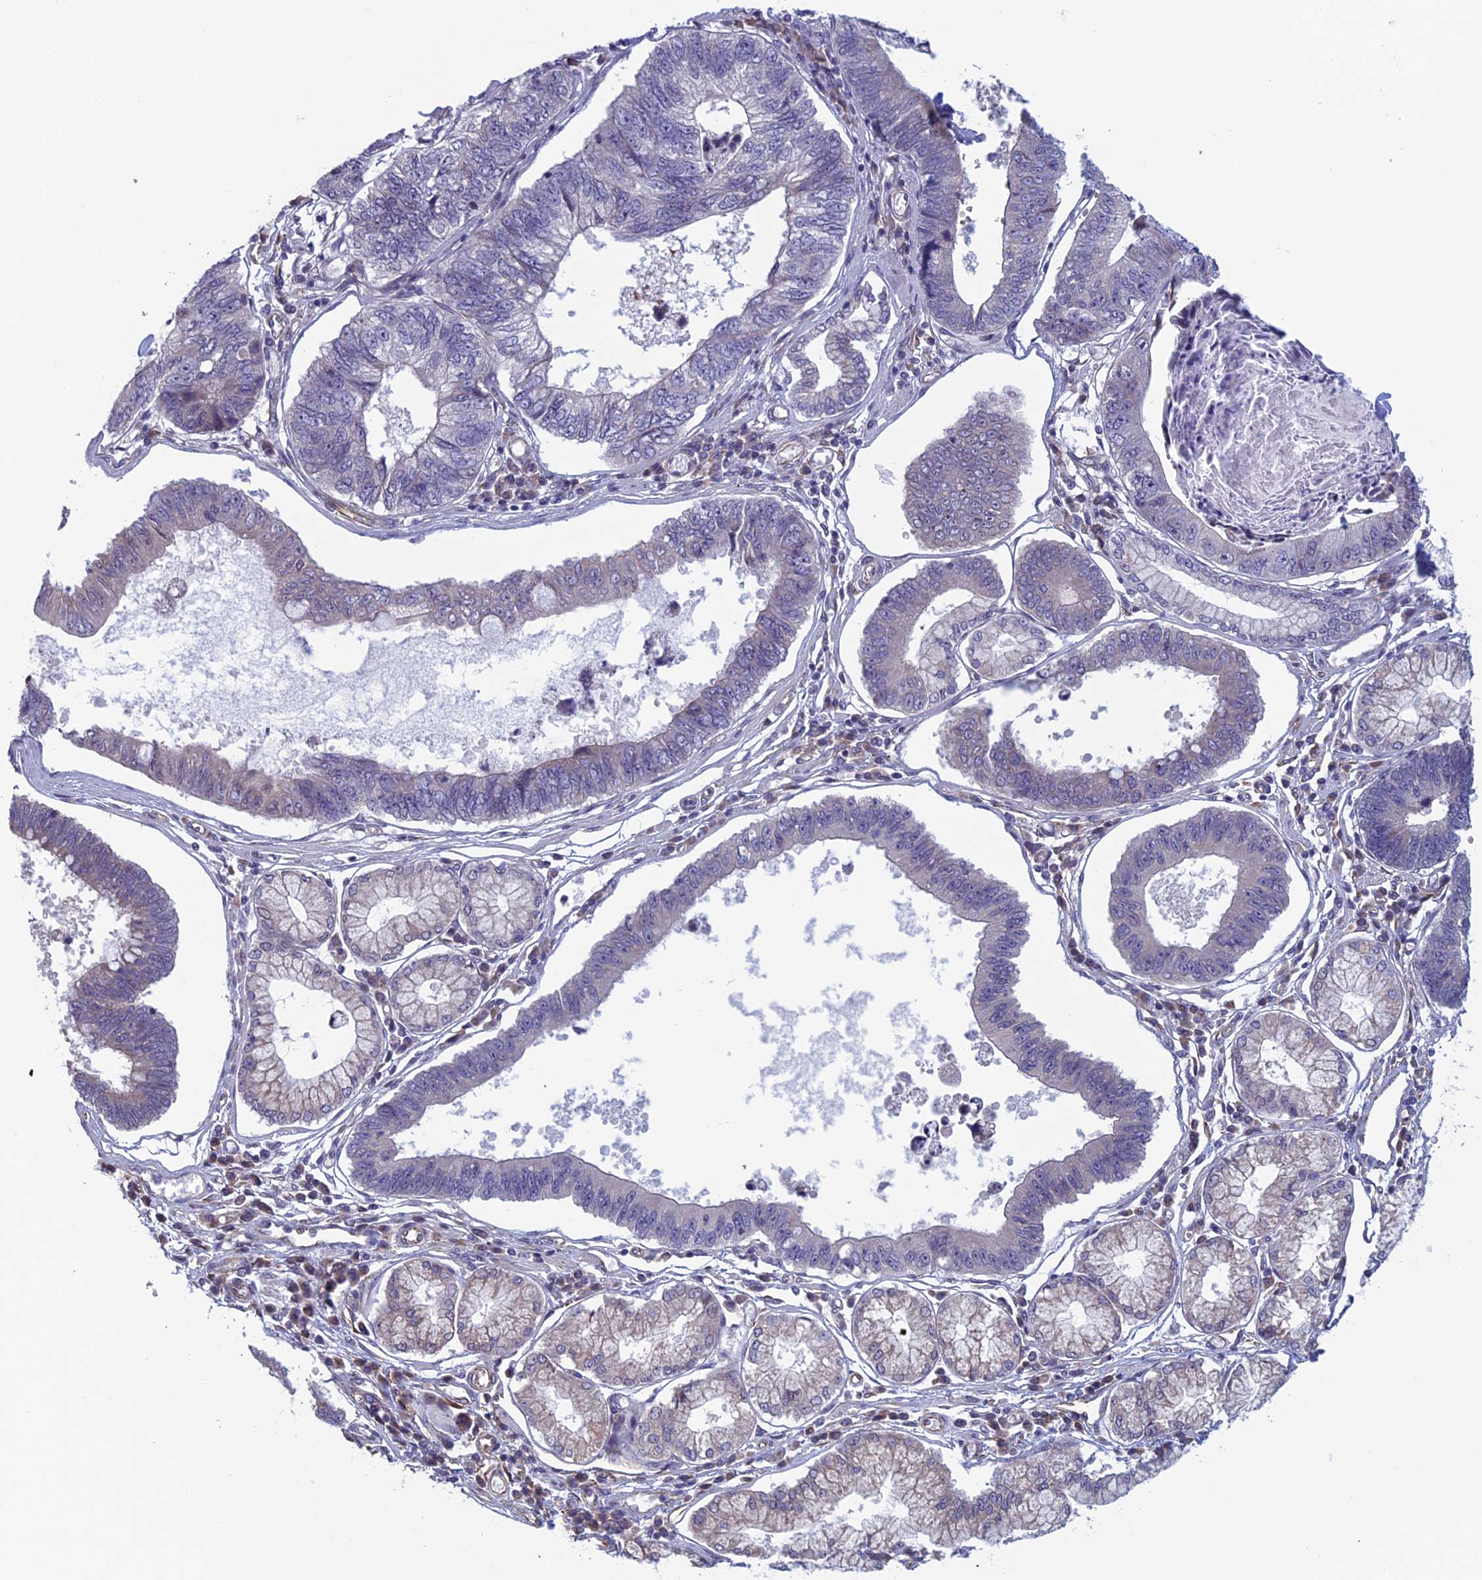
{"staining": {"intensity": "negative", "quantity": "none", "location": "none"}, "tissue": "stomach cancer", "cell_type": "Tumor cells", "image_type": "cancer", "snomed": [{"axis": "morphology", "description": "Adenocarcinoma, NOS"}, {"axis": "topography", "description": "Stomach"}], "caption": "Immunohistochemistry of stomach cancer displays no expression in tumor cells.", "gene": "BCL2L10", "patient": {"sex": "male", "age": 59}}